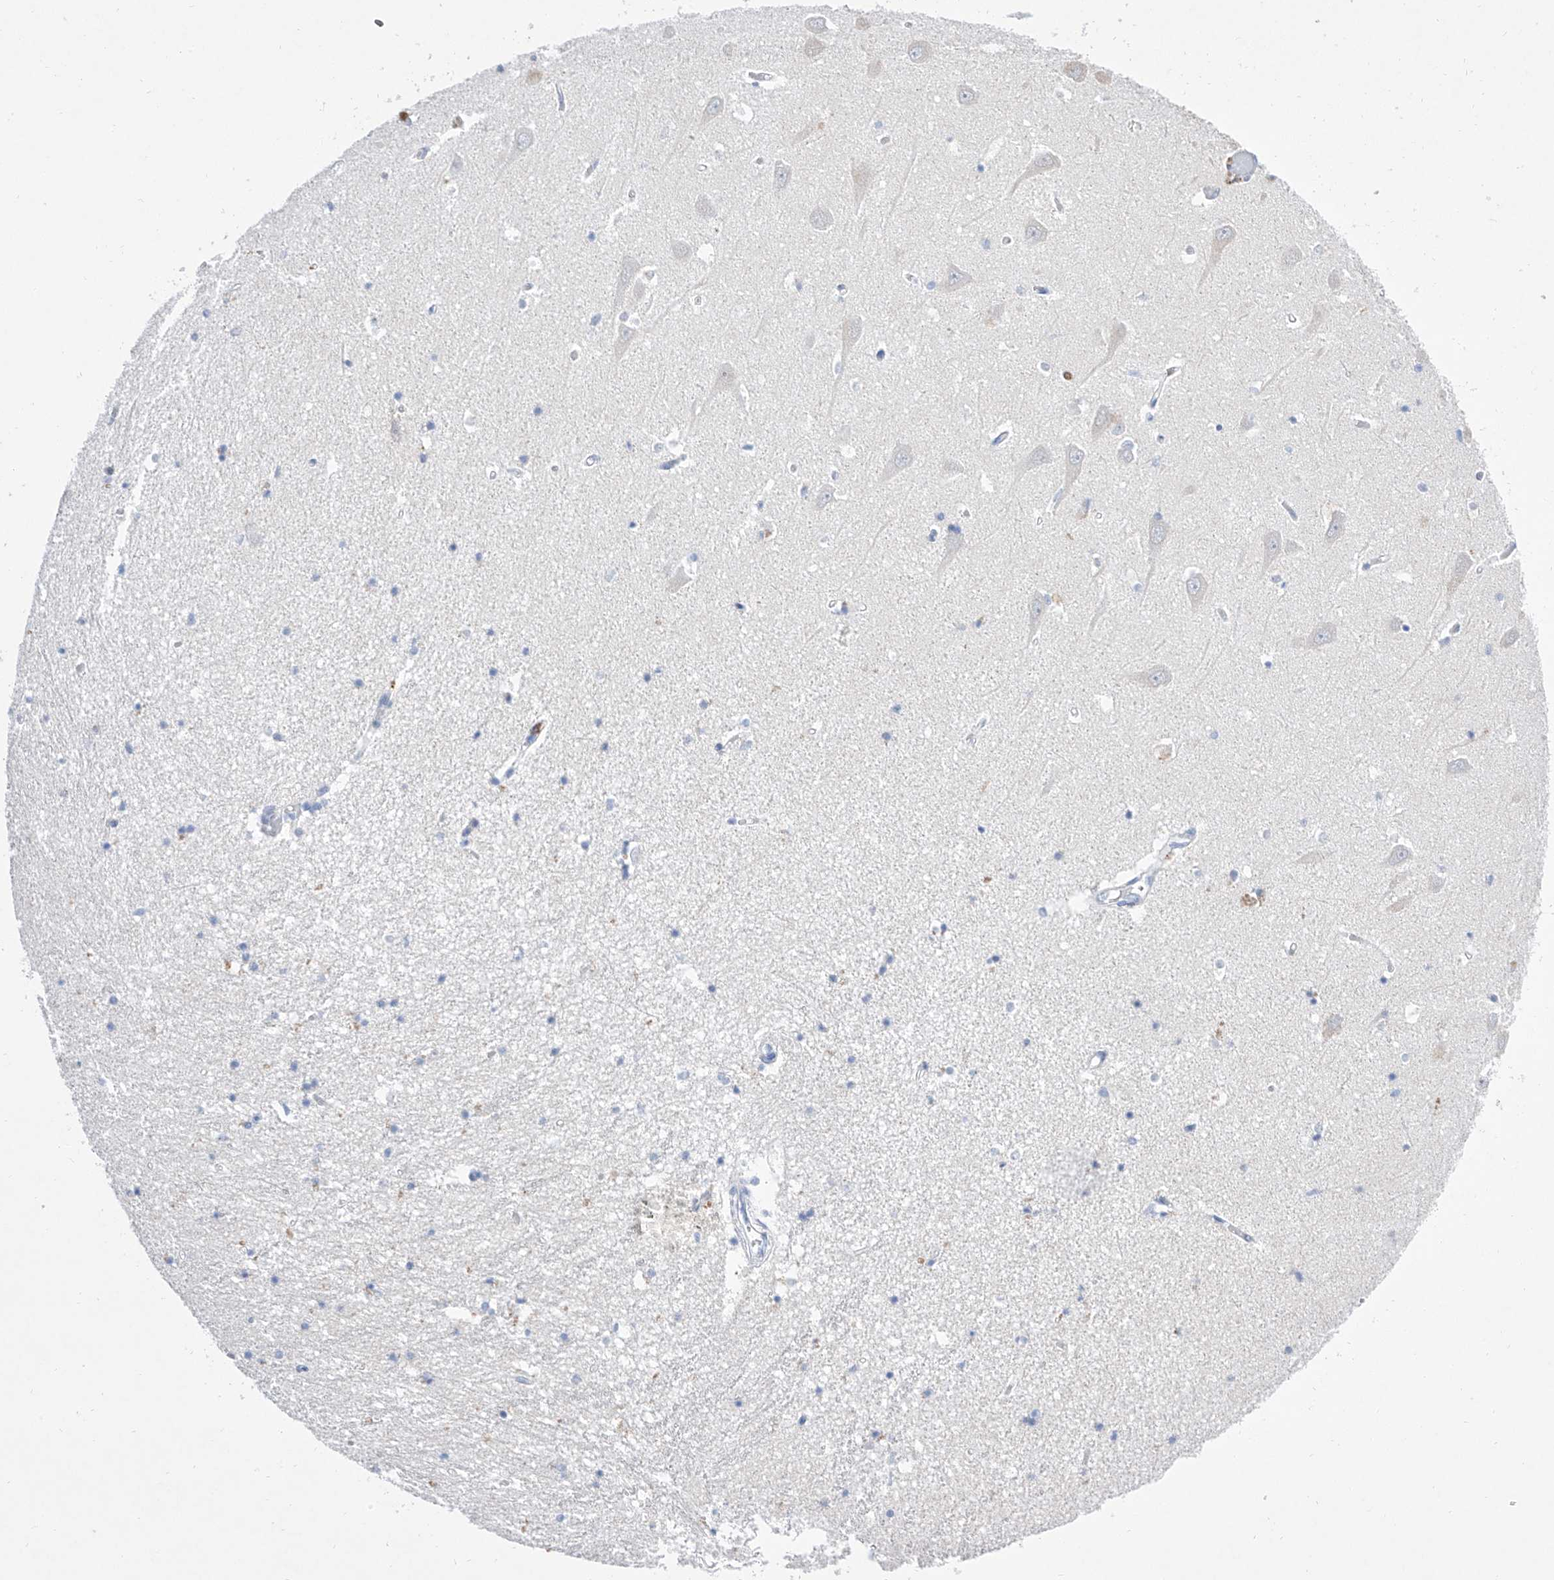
{"staining": {"intensity": "negative", "quantity": "none", "location": "none"}, "tissue": "hippocampus", "cell_type": "Glial cells", "image_type": "normal", "snomed": [{"axis": "morphology", "description": "Normal tissue, NOS"}, {"axis": "topography", "description": "Hippocampus"}], "caption": "Glial cells are negative for protein expression in normal human hippocampus. (DAB (3,3'-diaminobenzidine) immunohistochemistry with hematoxylin counter stain).", "gene": "TM7SF2", "patient": {"sex": "male", "age": 70}}